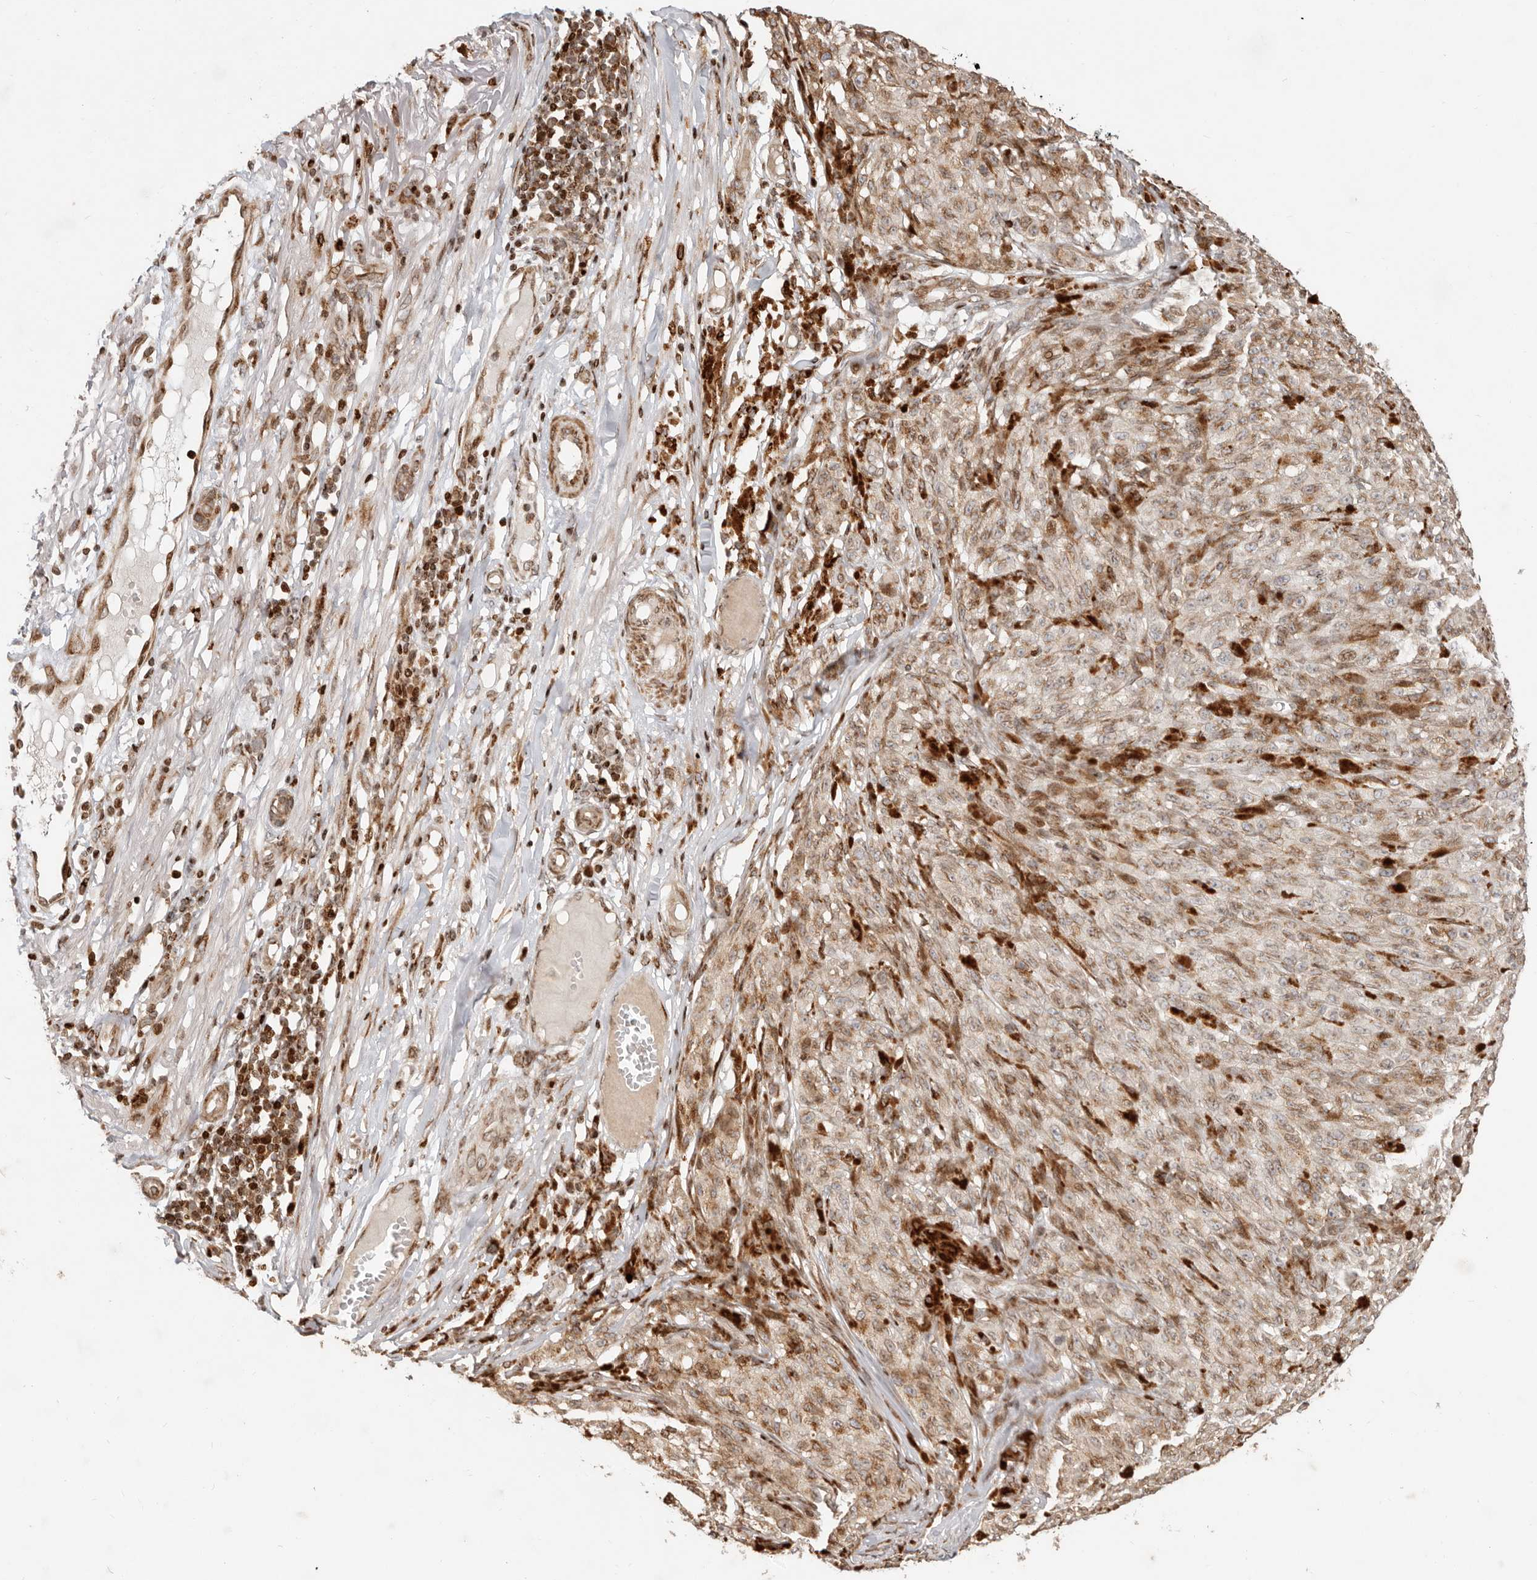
{"staining": {"intensity": "moderate", "quantity": ">75%", "location": "cytoplasmic/membranous"}, "tissue": "melanoma", "cell_type": "Tumor cells", "image_type": "cancer", "snomed": [{"axis": "morphology", "description": "Malignant melanoma, NOS"}, {"axis": "topography", "description": "Skin"}], "caption": "Protein staining of melanoma tissue reveals moderate cytoplasmic/membranous expression in about >75% of tumor cells.", "gene": "TRIM4", "patient": {"sex": "female", "age": 82}}